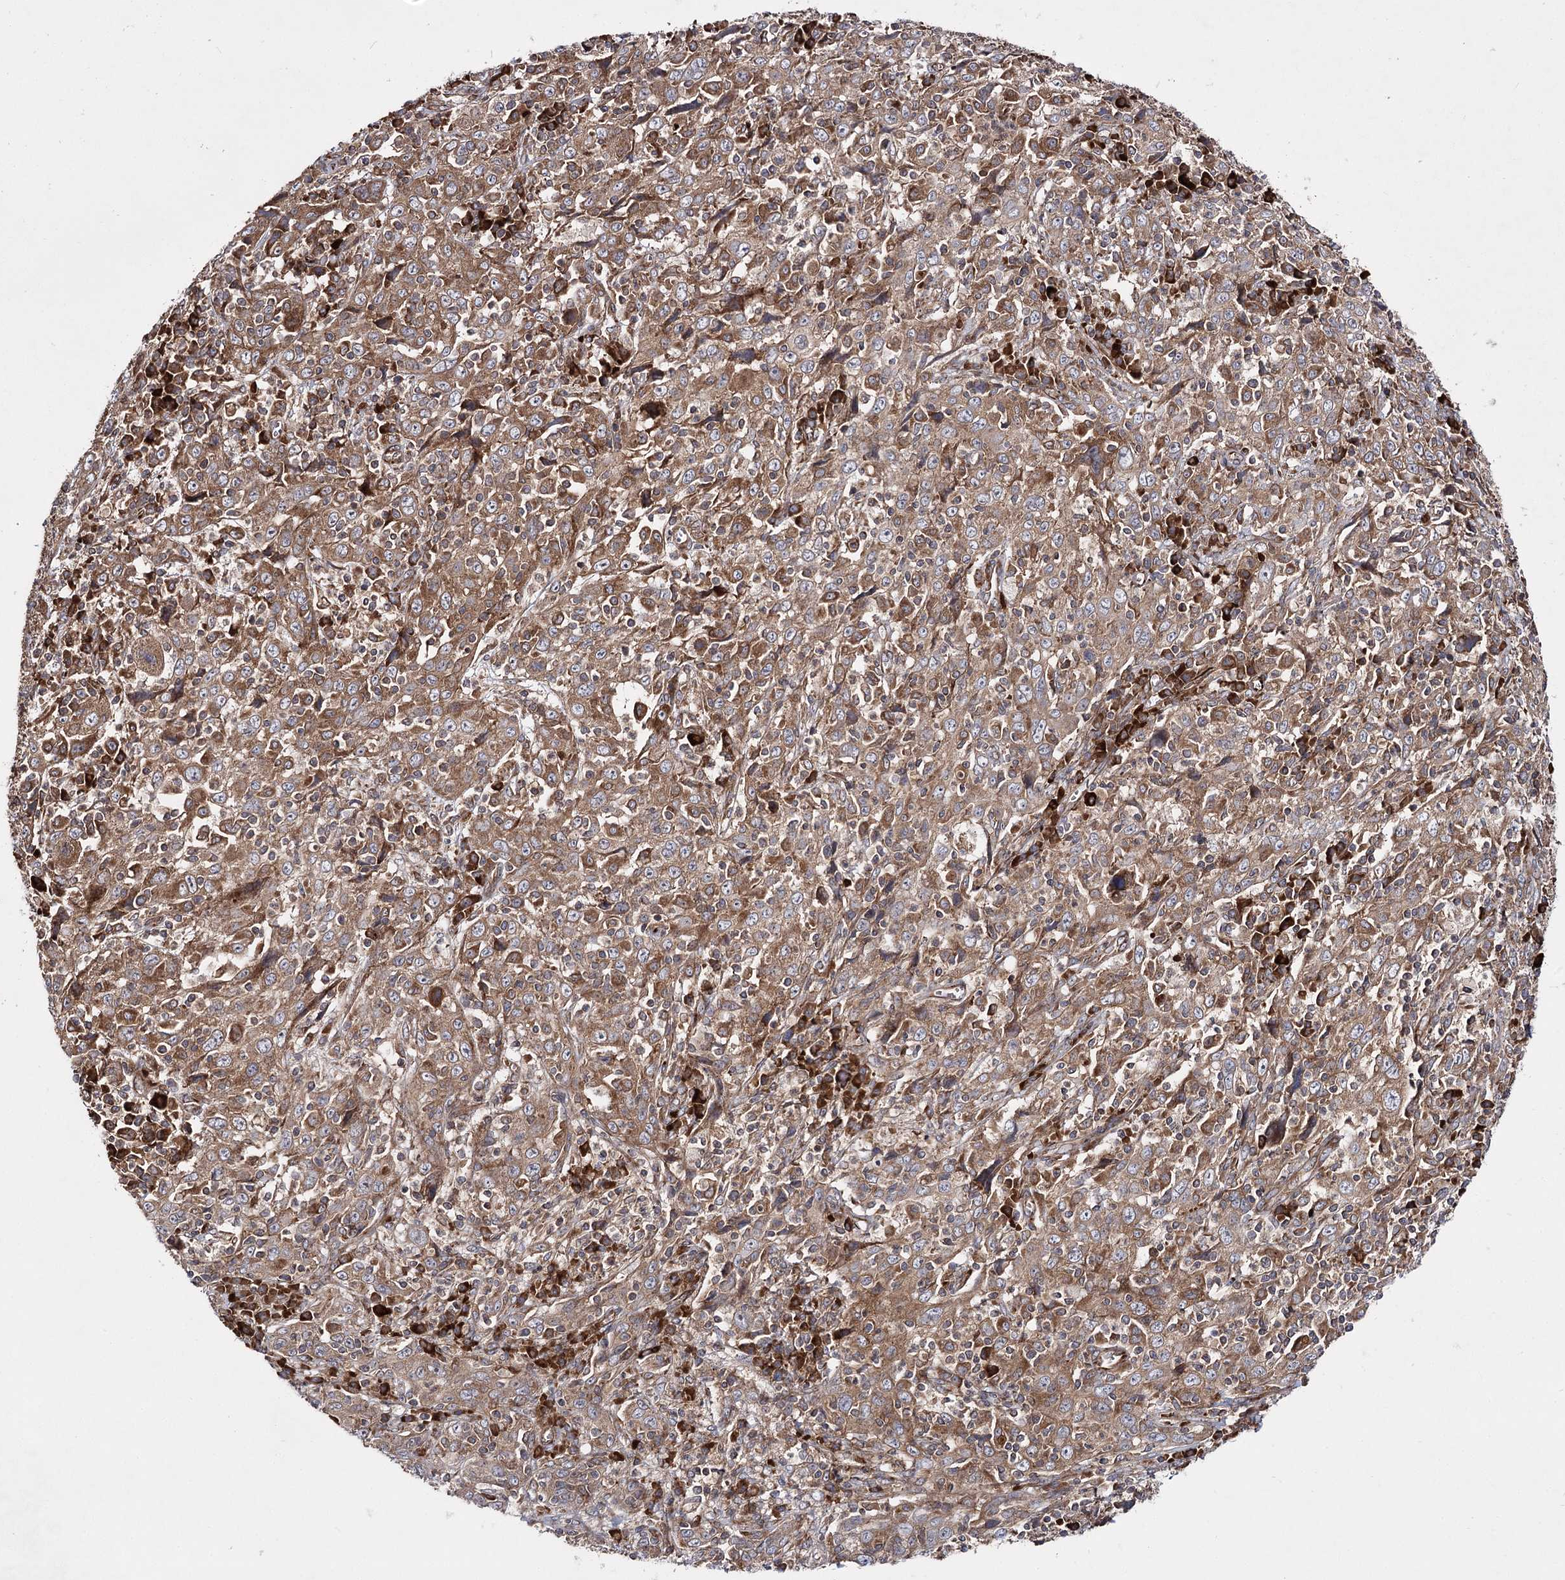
{"staining": {"intensity": "moderate", "quantity": ">75%", "location": "cytoplasmic/membranous"}, "tissue": "cervical cancer", "cell_type": "Tumor cells", "image_type": "cancer", "snomed": [{"axis": "morphology", "description": "Squamous cell carcinoma, NOS"}, {"axis": "topography", "description": "Cervix"}], "caption": "Protein analysis of cervical squamous cell carcinoma tissue exhibits moderate cytoplasmic/membranous expression in approximately >75% of tumor cells.", "gene": "HECTD2", "patient": {"sex": "female", "age": 46}}